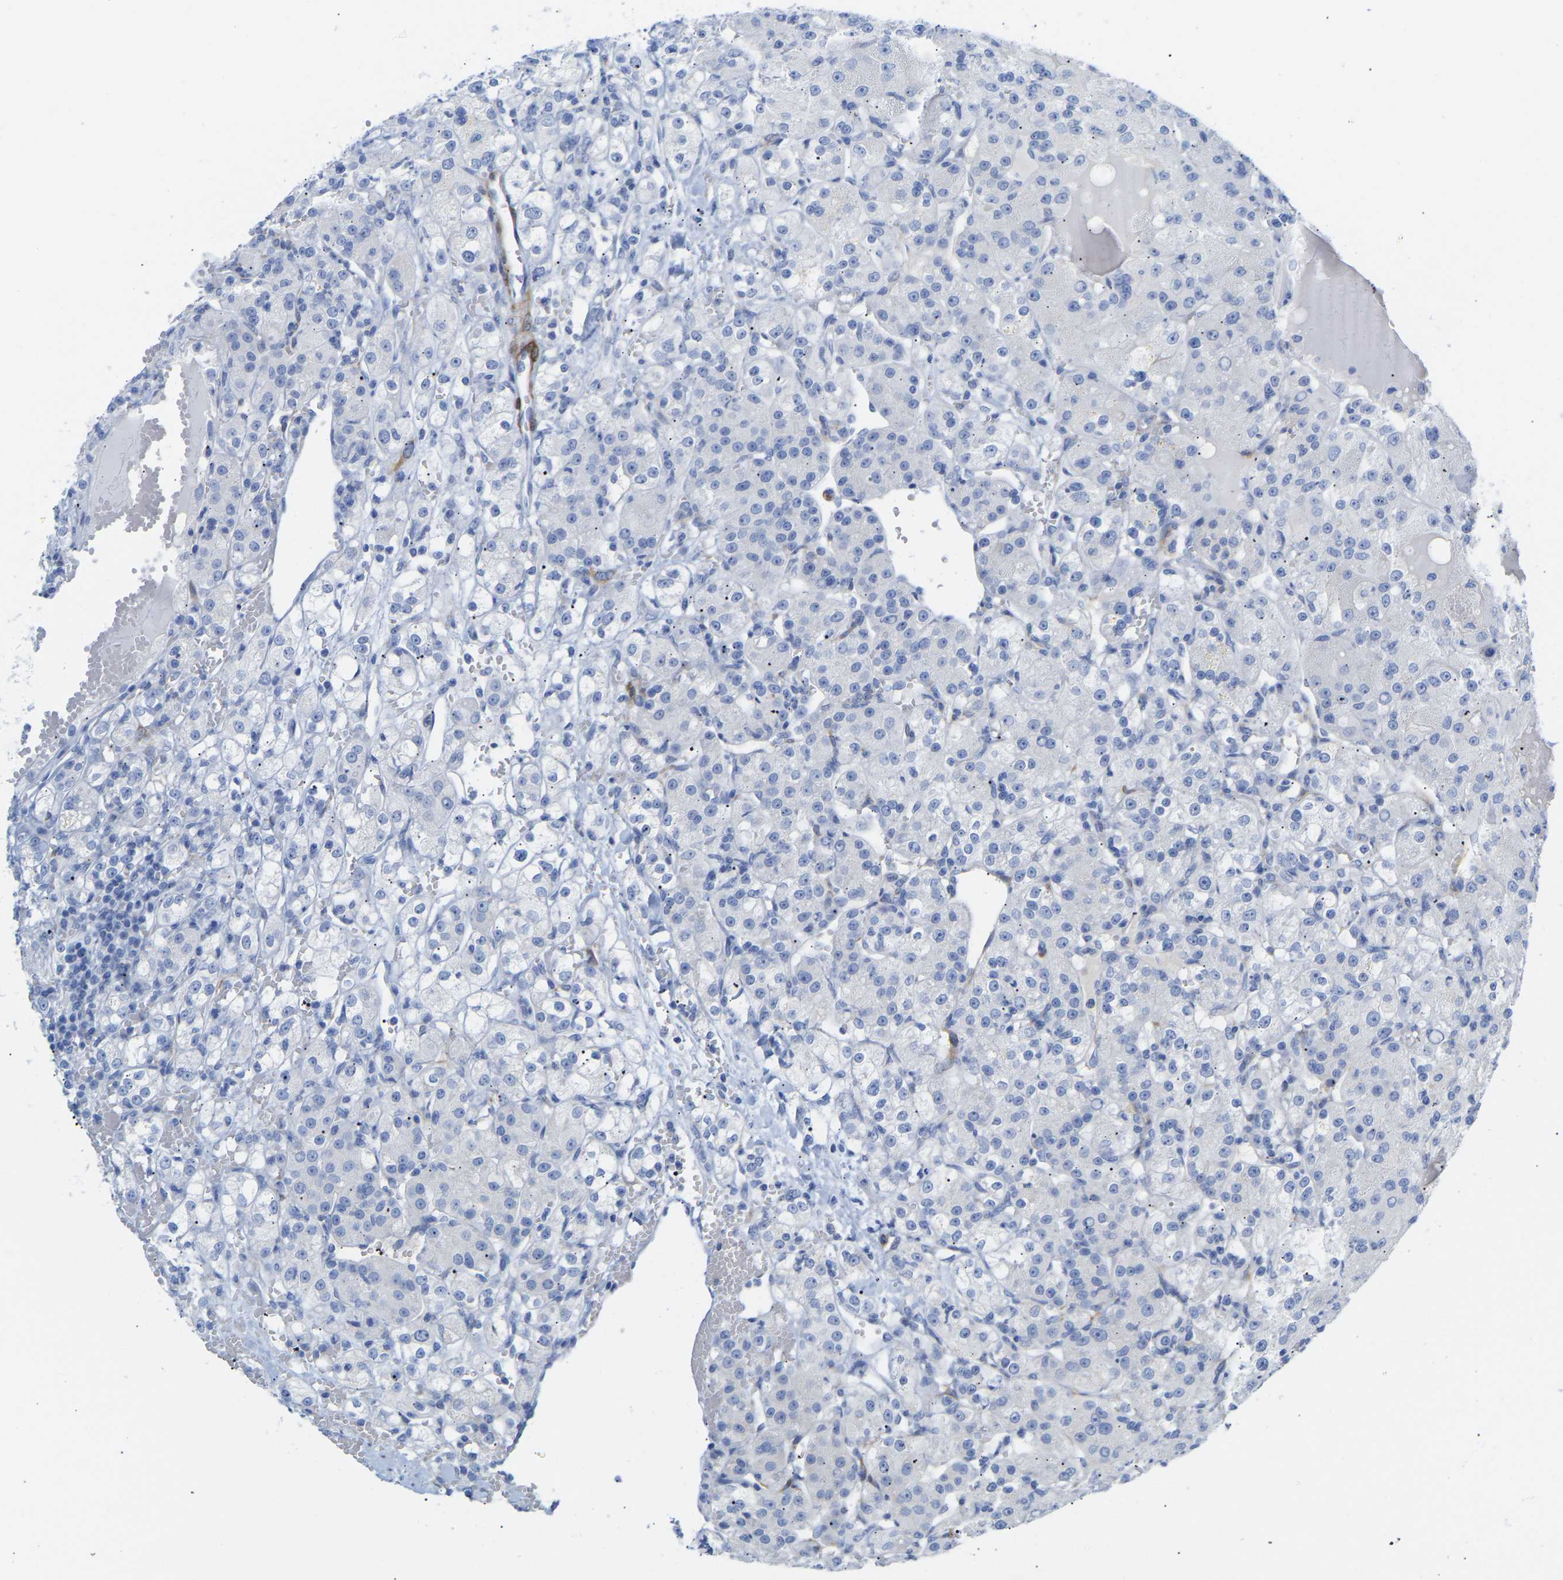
{"staining": {"intensity": "negative", "quantity": "none", "location": "none"}, "tissue": "renal cancer", "cell_type": "Tumor cells", "image_type": "cancer", "snomed": [{"axis": "morphology", "description": "Normal tissue, NOS"}, {"axis": "morphology", "description": "Adenocarcinoma, NOS"}, {"axis": "topography", "description": "Kidney"}], "caption": "A high-resolution micrograph shows IHC staining of renal cancer, which exhibits no significant expression in tumor cells.", "gene": "AMPH", "patient": {"sex": "male", "age": 61}}